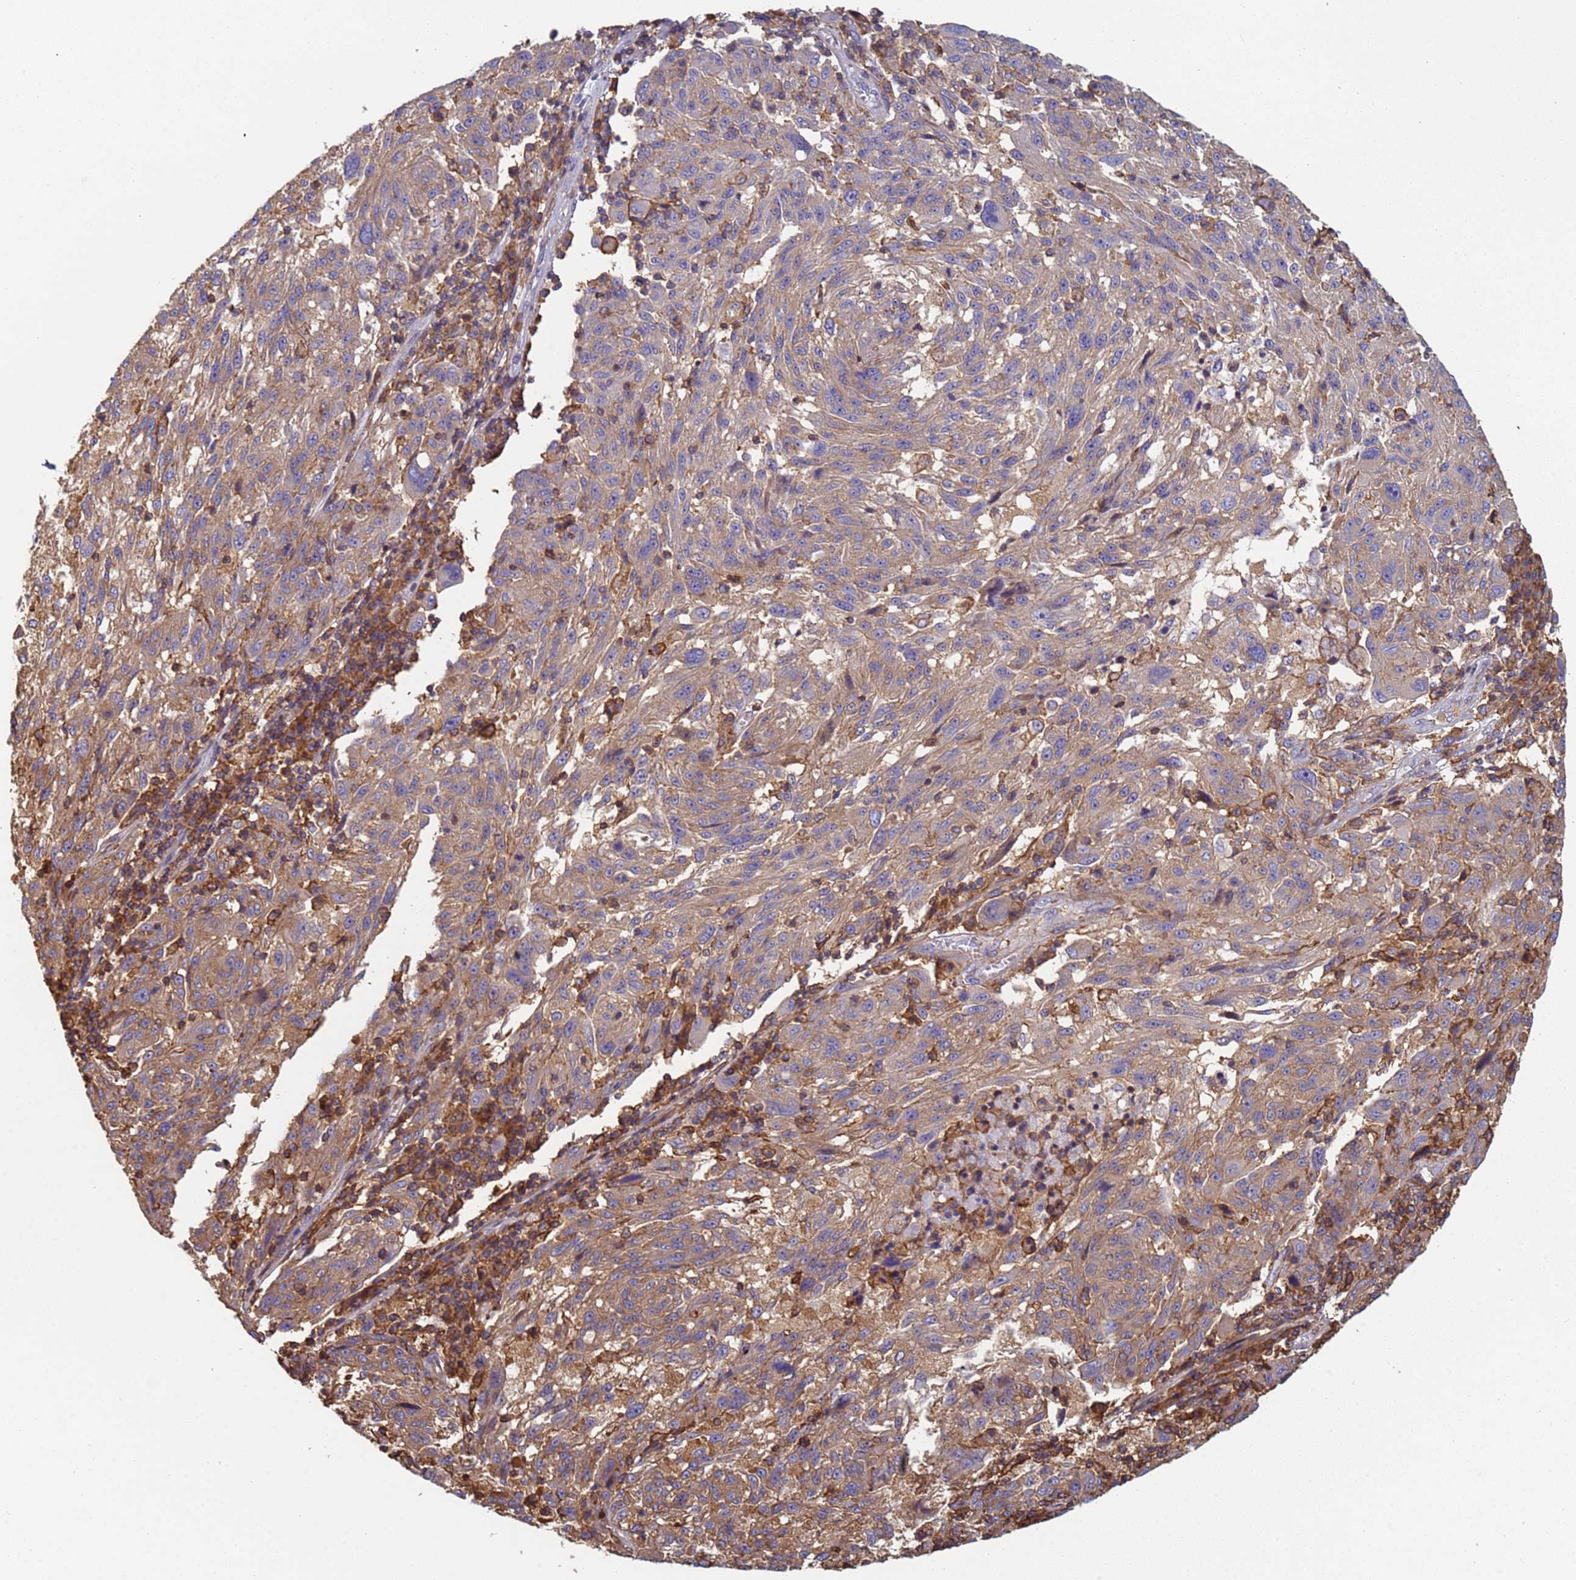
{"staining": {"intensity": "moderate", "quantity": ">75%", "location": "cytoplasmic/membranous"}, "tissue": "melanoma", "cell_type": "Tumor cells", "image_type": "cancer", "snomed": [{"axis": "morphology", "description": "Malignant melanoma, NOS"}, {"axis": "topography", "description": "Skin"}], "caption": "Protein staining of melanoma tissue exhibits moderate cytoplasmic/membranous positivity in approximately >75% of tumor cells. Using DAB (brown) and hematoxylin (blue) stains, captured at high magnification using brightfield microscopy.", "gene": "ZNG1B", "patient": {"sex": "male", "age": 53}}